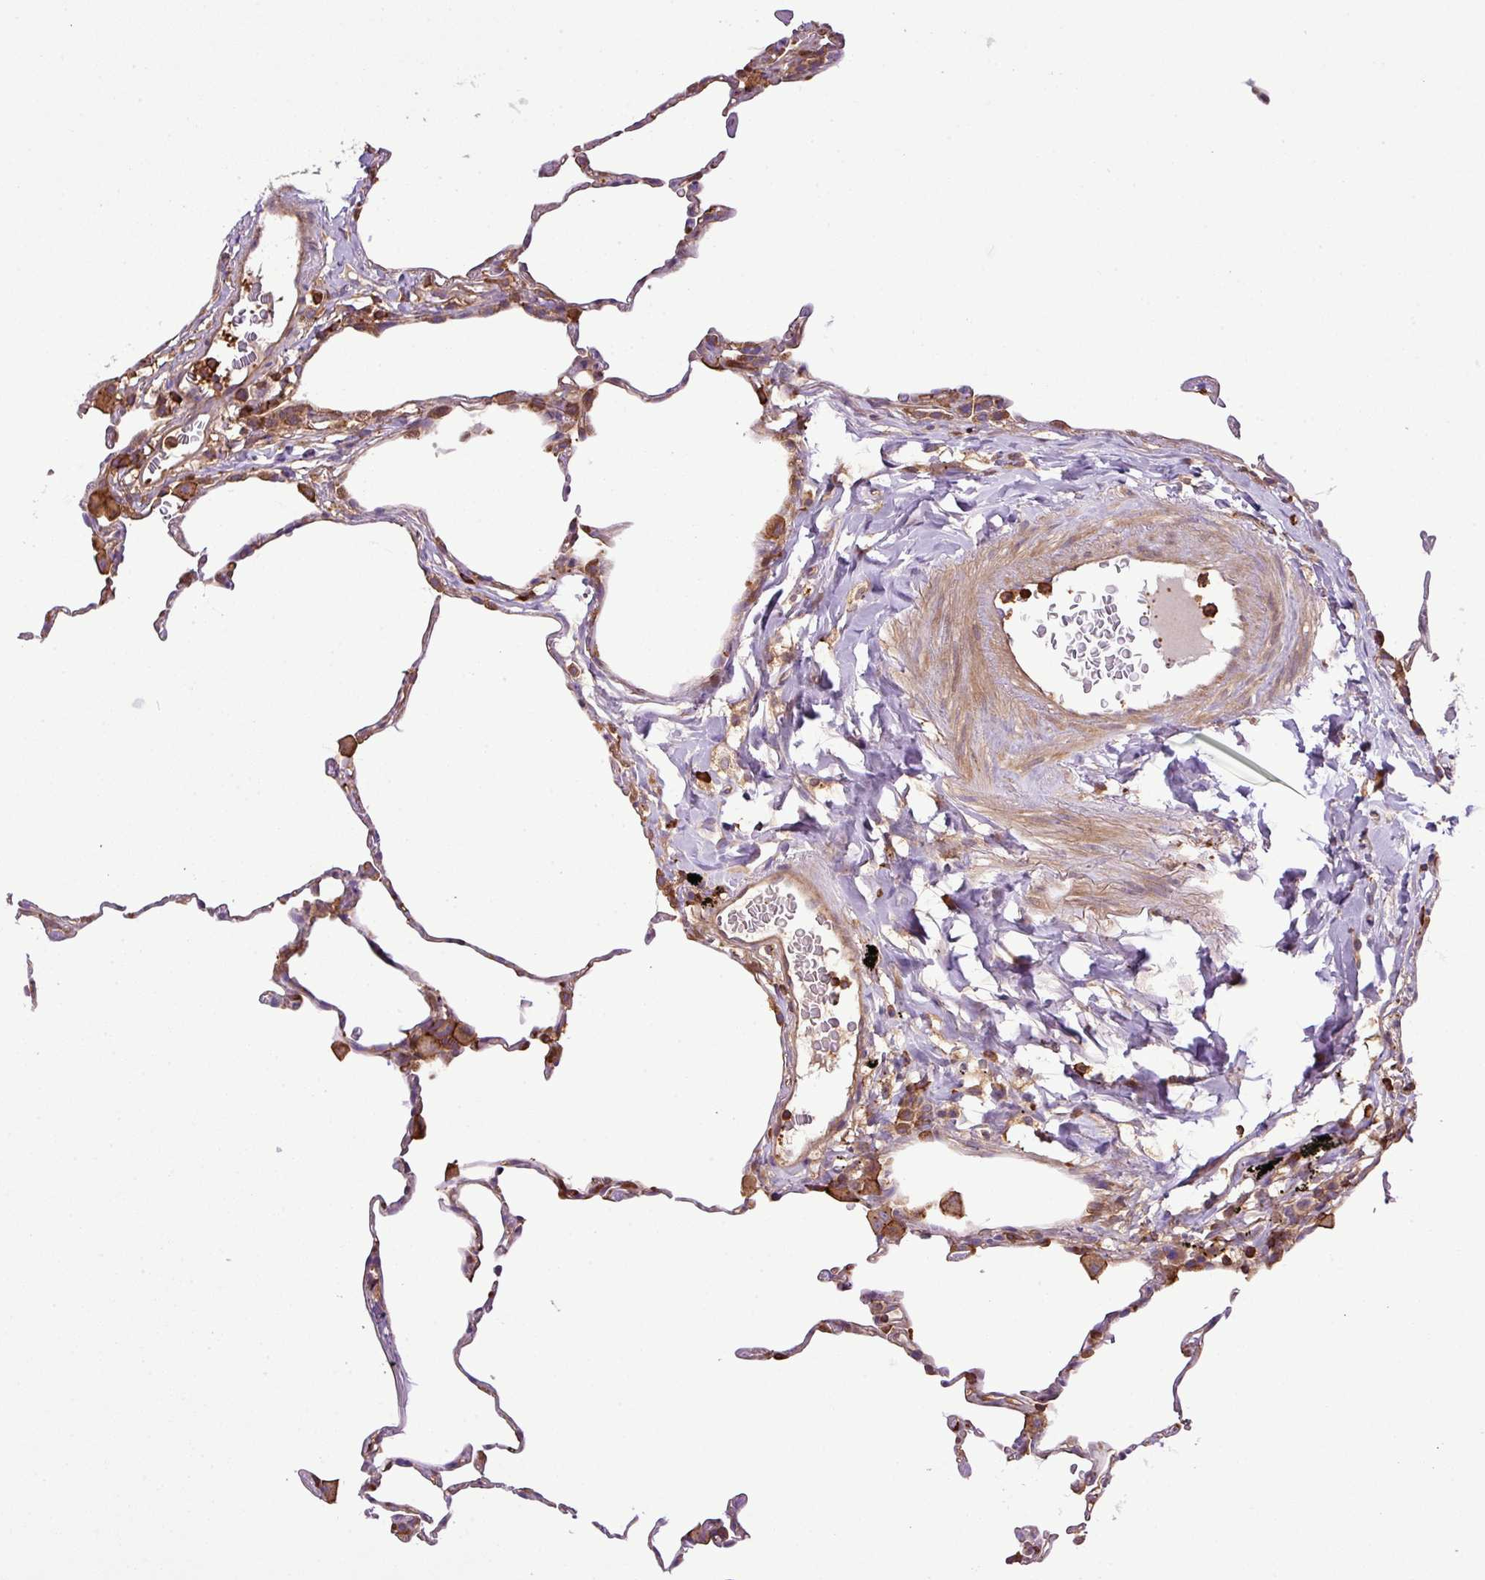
{"staining": {"intensity": "moderate", "quantity": "<25%", "location": "cytoplasmic/membranous"}, "tissue": "lung", "cell_type": "Alveolar cells", "image_type": "normal", "snomed": [{"axis": "morphology", "description": "Normal tissue, NOS"}, {"axis": "topography", "description": "Lung"}], "caption": "Moderate cytoplasmic/membranous protein expression is identified in about <25% of alveolar cells in lung.", "gene": "PGAP6", "patient": {"sex": "female", "age": 57}}